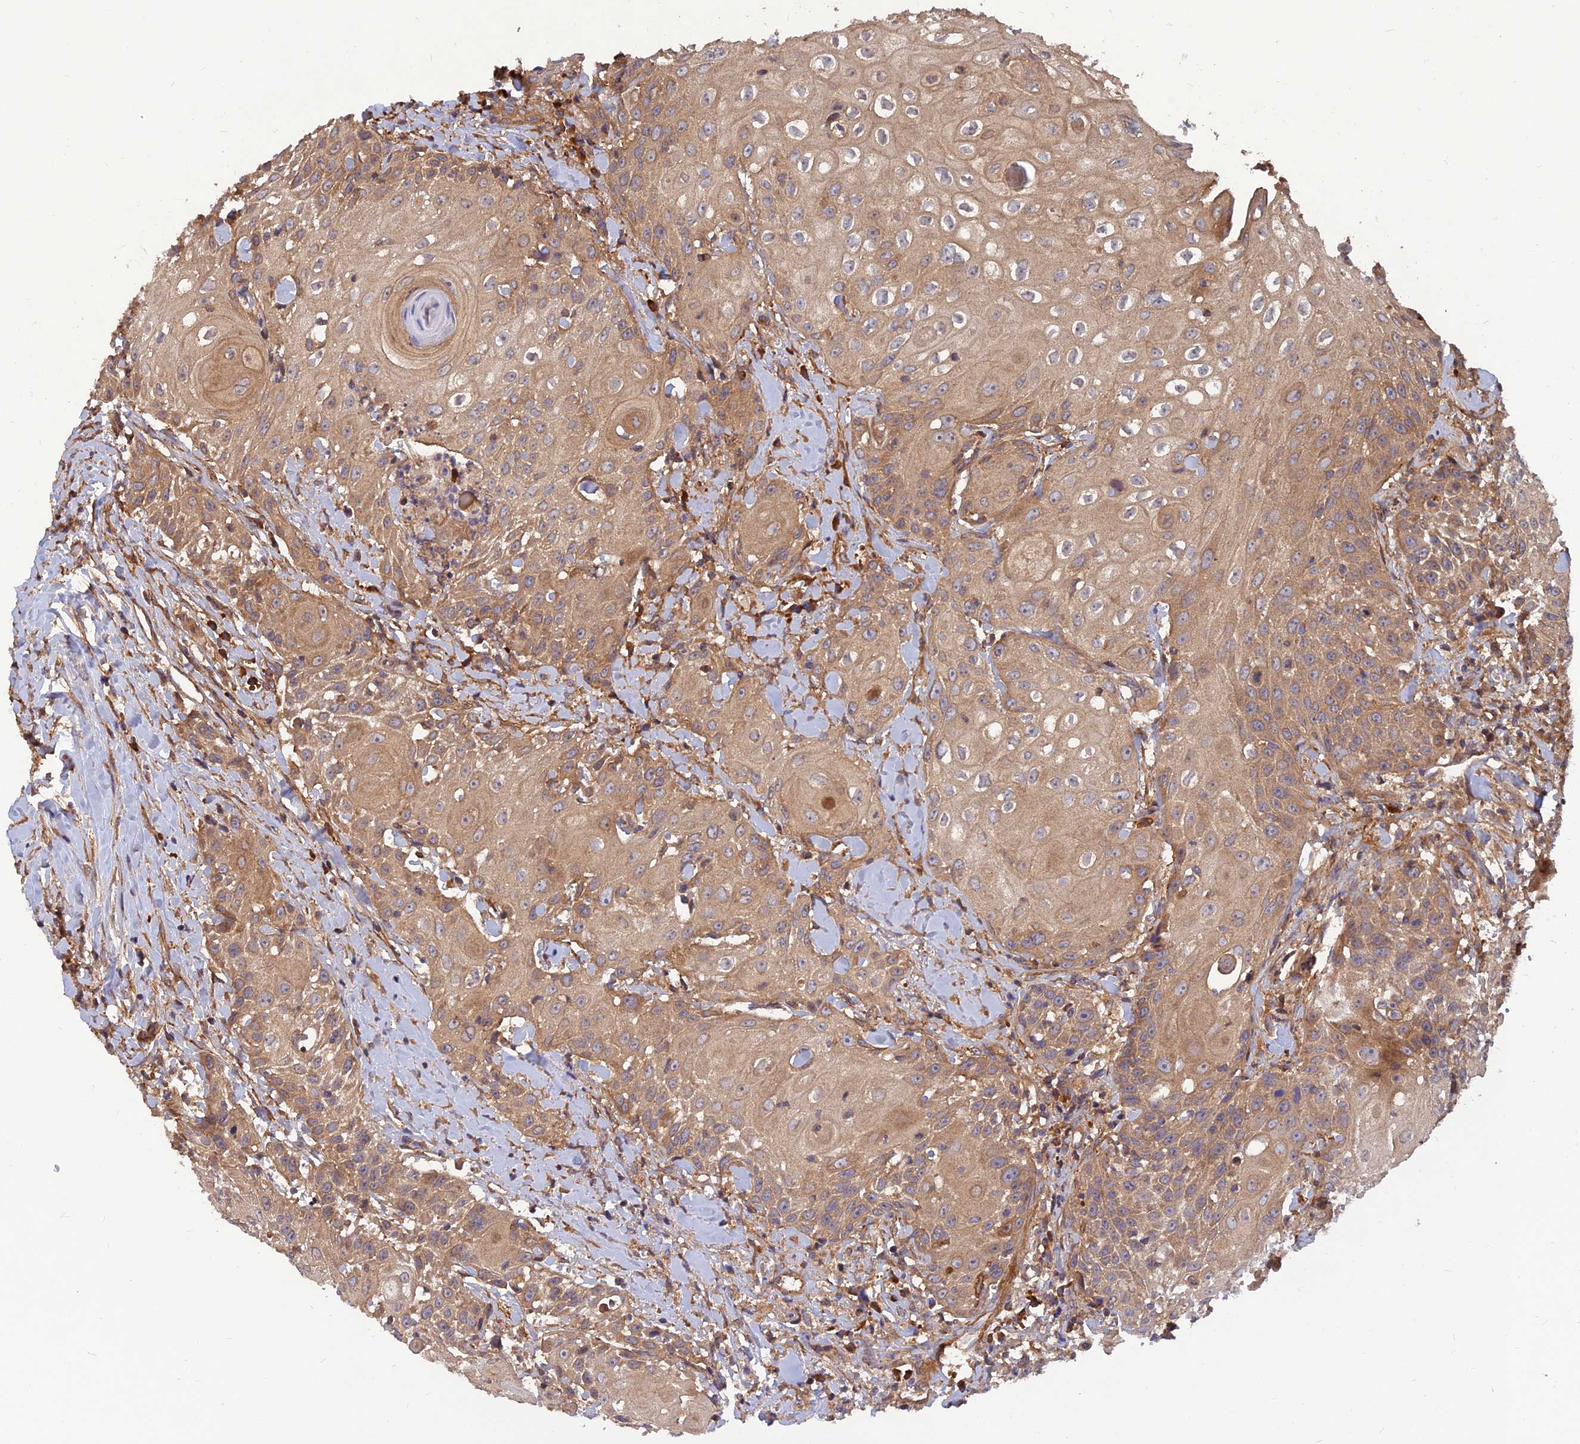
{"staining": {"intensity": "moderate", "quantity": ">75%", "location": "cytoplasmic/membranous"}, "tissue": "head and neck cancer", "cell_type": "Tumor cells", "image_type": "cancer", "snomed": [{"axis": "morphology", "description": "Squamous cell carcinoma, NOS"}, {"axis": "topography", "description": "Oral tissue"}, {"axis": "topography", "description": "Head-Neck"}], "caption": "Head and neck squamous cell carcinoma tissue displays moderate cytoplasmic/membranous positivity in approximately >75% of tumor cells, visualized by immunohistochemistry. The protein is stained brown, and the nuclei are stained in blue (DAB (3,3'-diaminobenzidine) IHC with brightfield microscopy, high magnification).", "gene": "RELCH", "patient": {"sex": "female", "age": 82}}